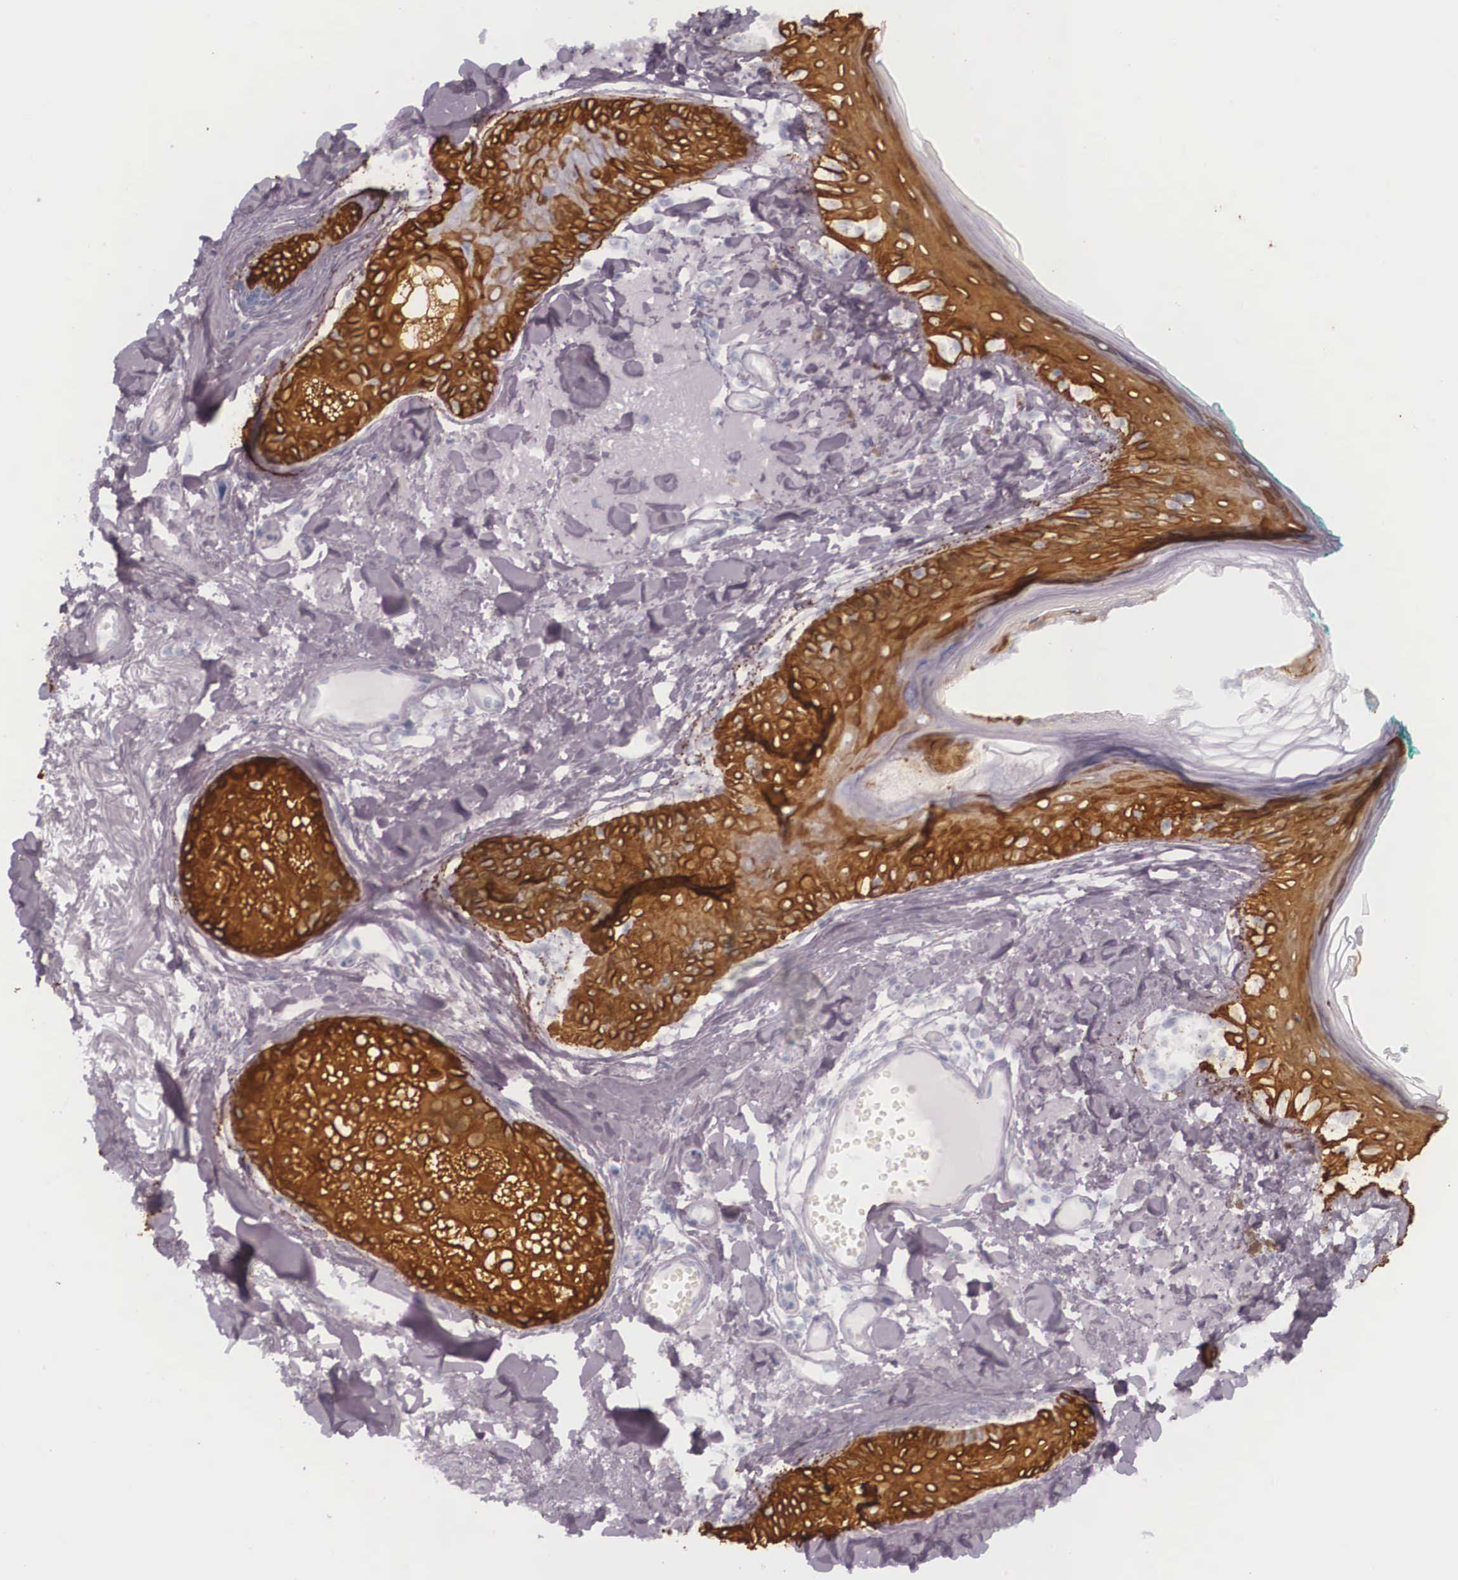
{"staining": {"intensity": "negative", "quantity": "none", "location": "none"}, "tissue": "melanoma", "cell_type": "Tumor cells", "image_type": "cancer", "snomed": [{"axis": "morphology", "description": "Malignant melanoma, NOS"}, {"axis": "topography", "description": "Skin"}], "caption": "Tumor cells show no significant expression in malignant melanoma.", "gene": "KRT14", "patient": {"sex": "male", "age": 80}}